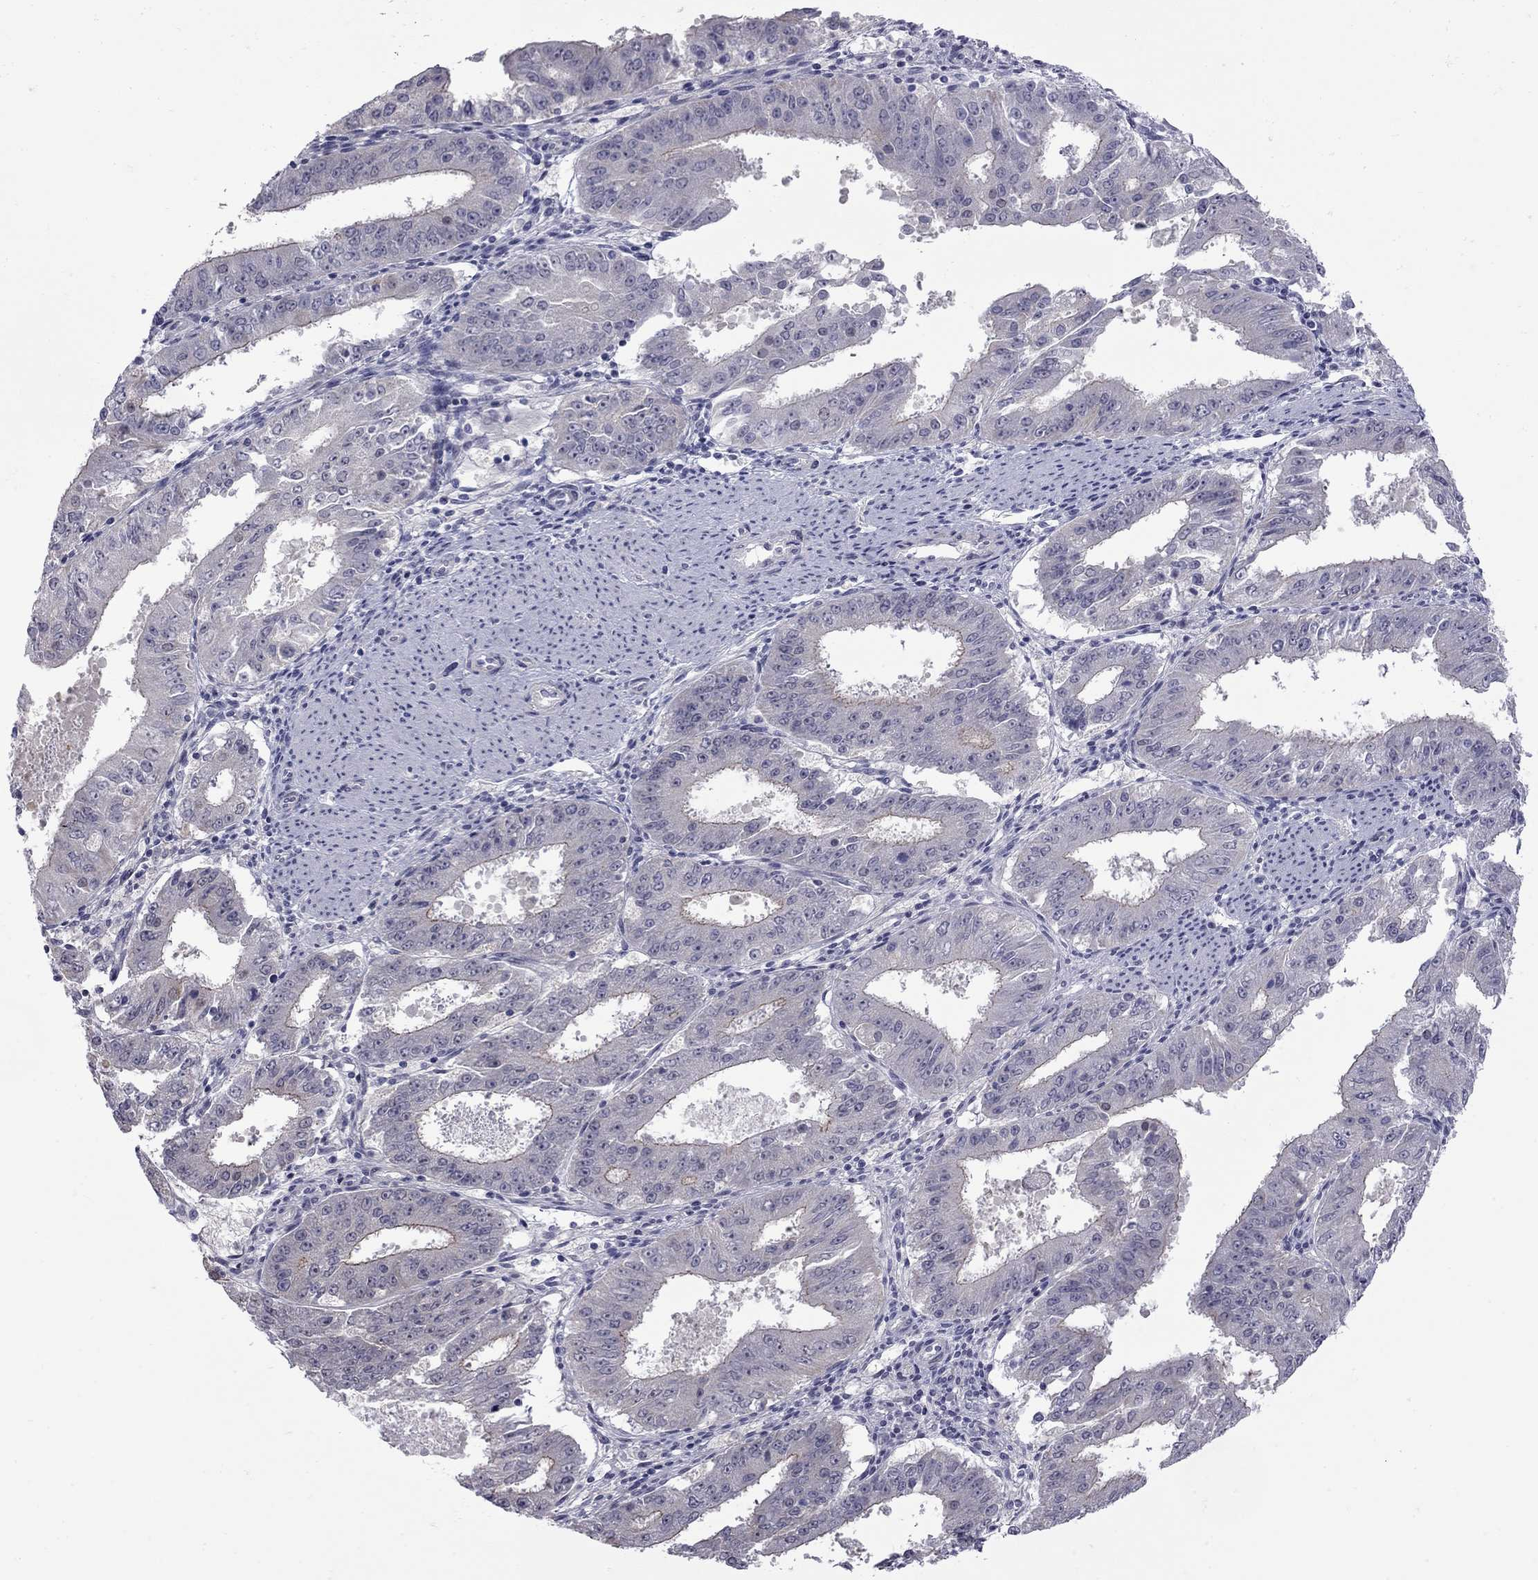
{"staining": {"intensity": "moderate", "quantity": "<25%", "location": "cytoplasmic/membranous"}, "tissue": "ovarian cancer", "cell_type": "Tumor cells", "image_type": "cancer", "snomed": [{"axis": "morphology", "description": "Carcinoma, endometroid"}, {"axis": "topography", "description": "Ovary"}], "caption": "A brown stain labels moderate cytoplasmic/membranous positivity of a protein in human ovarian endometroid carcinoma tumor cells. The protein of interest is shown in brown color, while the nuclei are stained blue.", "gene": "NRARP", "patient": {"sex": "female", "age": 42}}